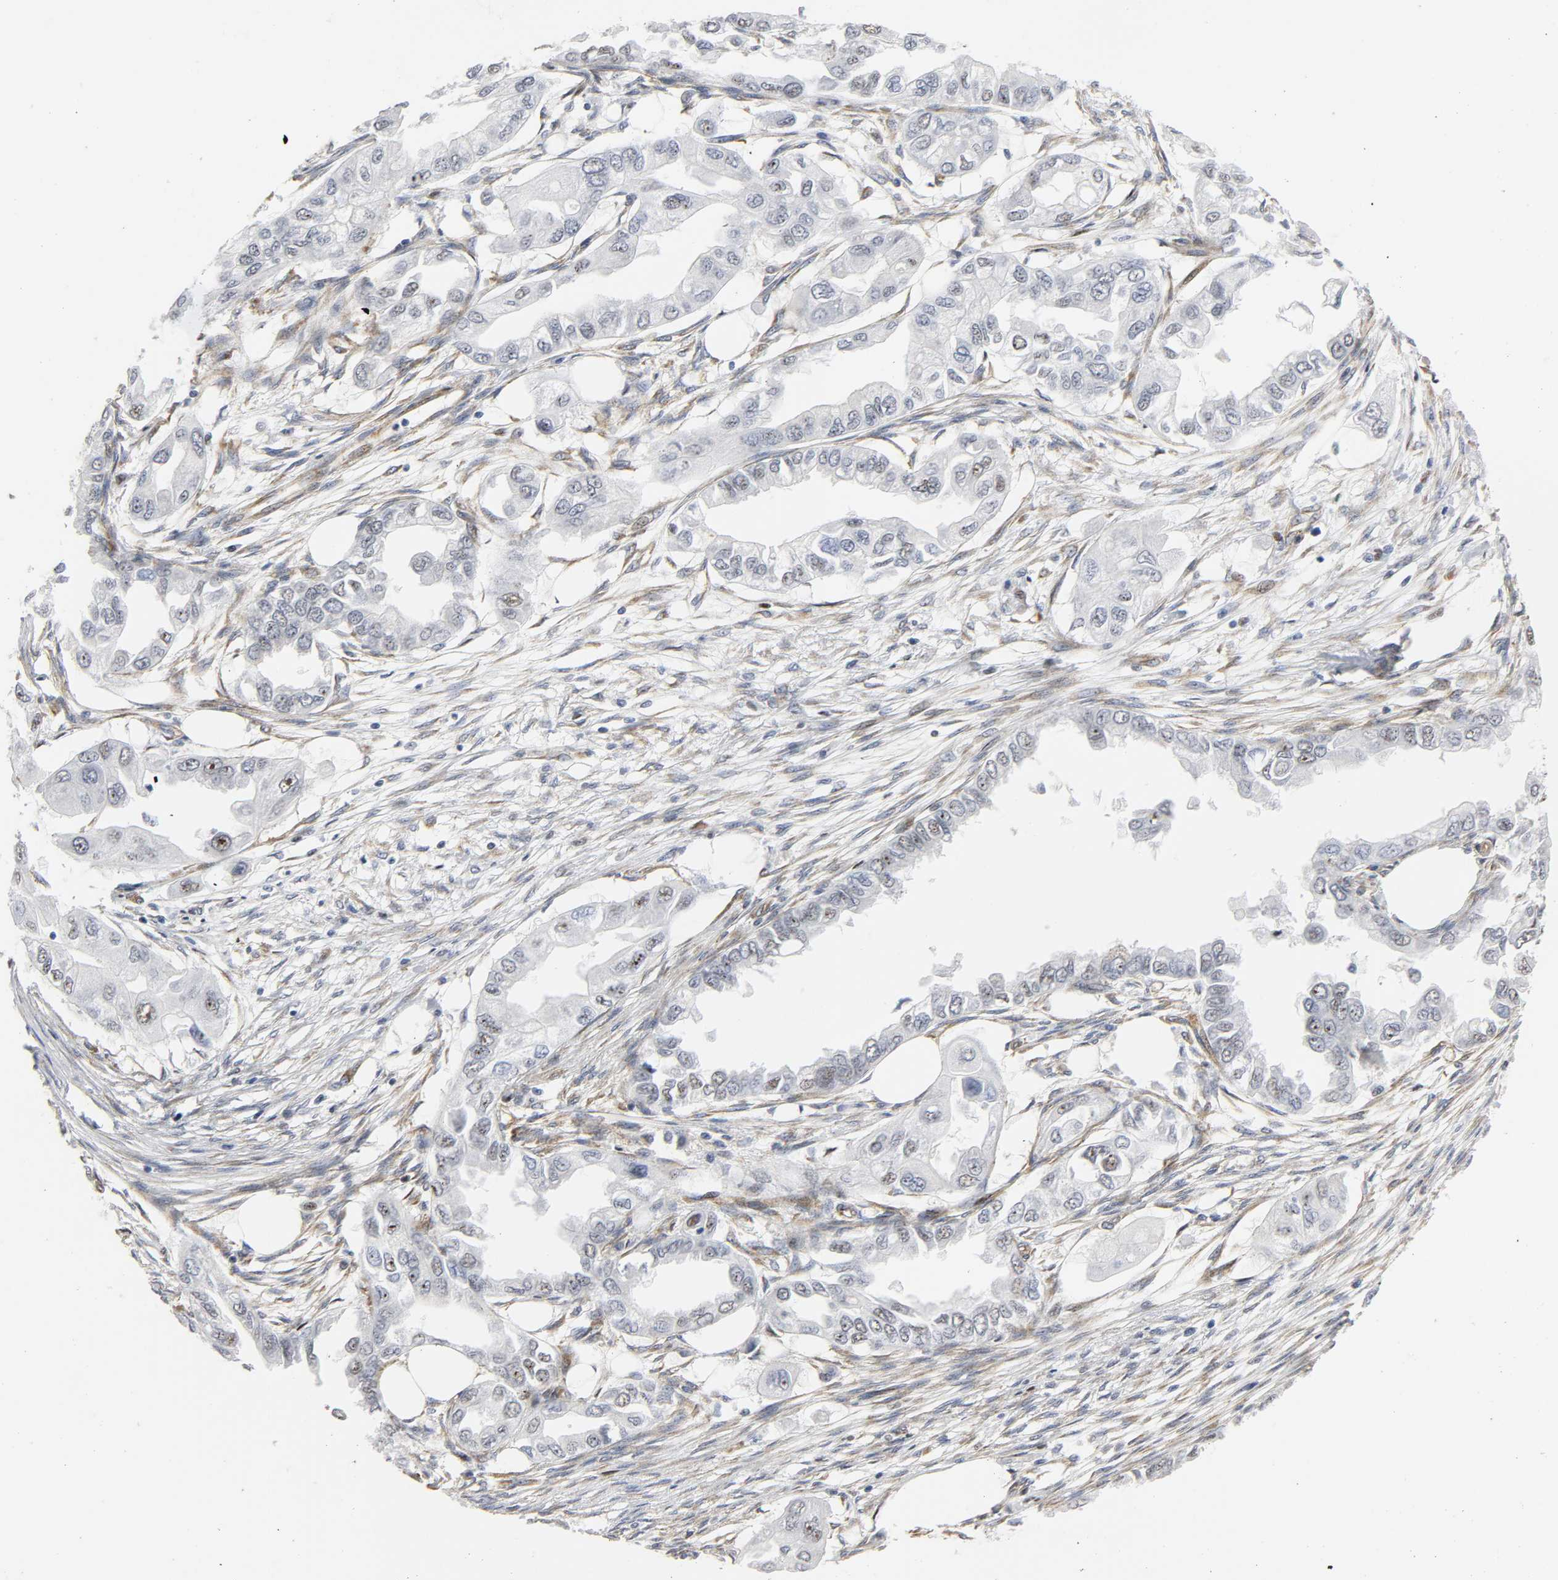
{"staining": {"intensity": "negative", "quantity": "none", "location": "none"}, "tissue": "endometrial cancer", "cell_type": "Tumor cells", "image_type": "cancer", "snomed": [{"axis": "morphology", "description": "Adenocarcinoma, NOS"}, {"axis": "topography", "description": "Endometrium"}], "caption": "The immunohistochemistry histopathology image has no significant positivity in tumor cells of endometrial adenocarcinoma tissue.", "gene": "DOCK1", "patient": {"sex": "female", "age": 67}}